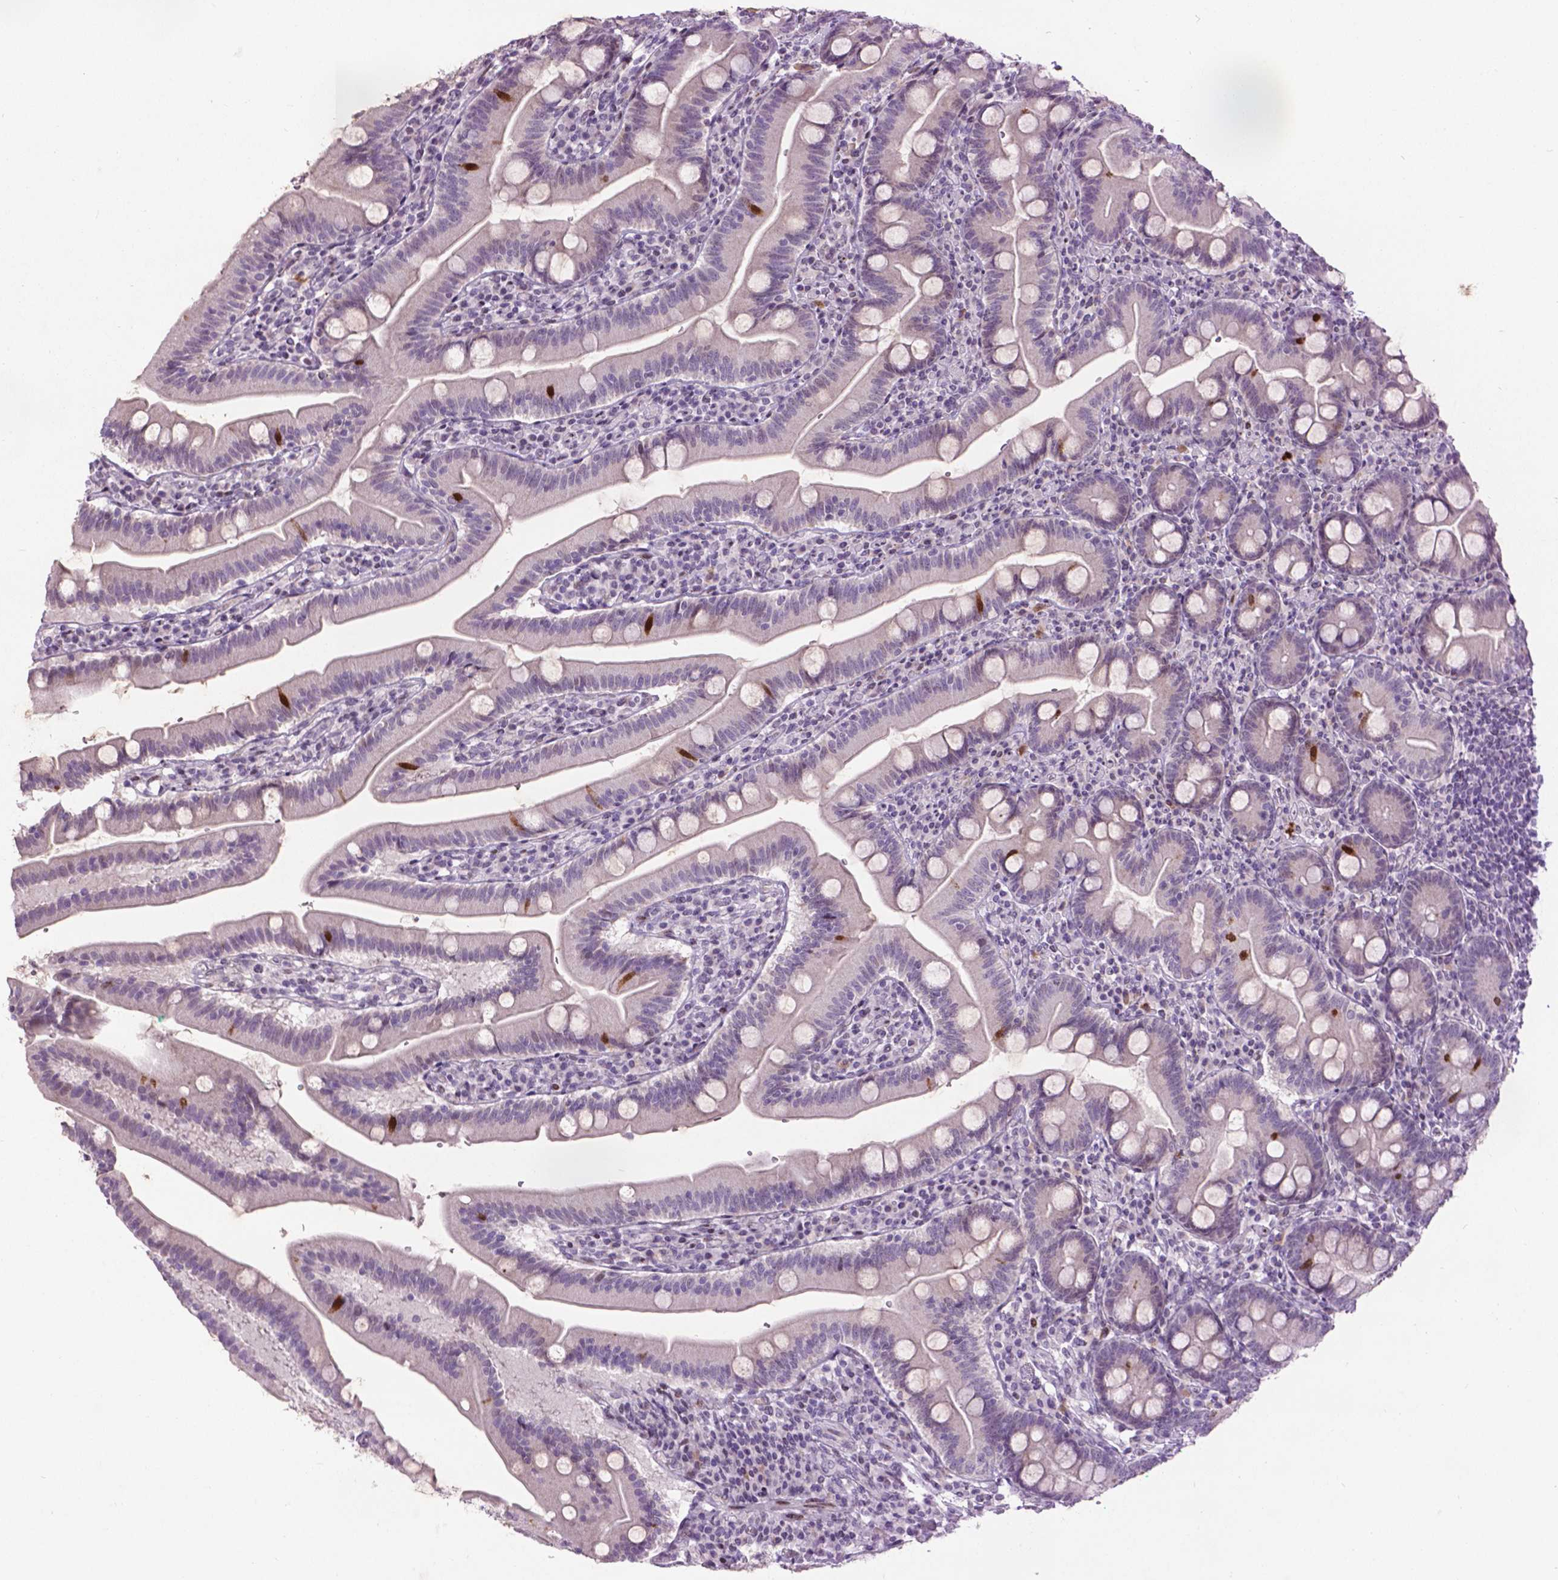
{"staining": {"intensity": "strong", "quantity": "<25%", "location": "nuclear"}, "tissue": "duodenum", "cell_type": "Glandular cells", "image_type": "normal", "snomed": [{"axis": "morphology", "description": "Normal tissue, NOS"}, {"axis": "topography", "description": "Duodenum"}], "caption": "Glandular cells show medium levels of strong nuclear positivity in approximately <25% of cells in unremarkable human duodenum.", "gene": "TH", "patient": {"sex": "female", "age": 67}}